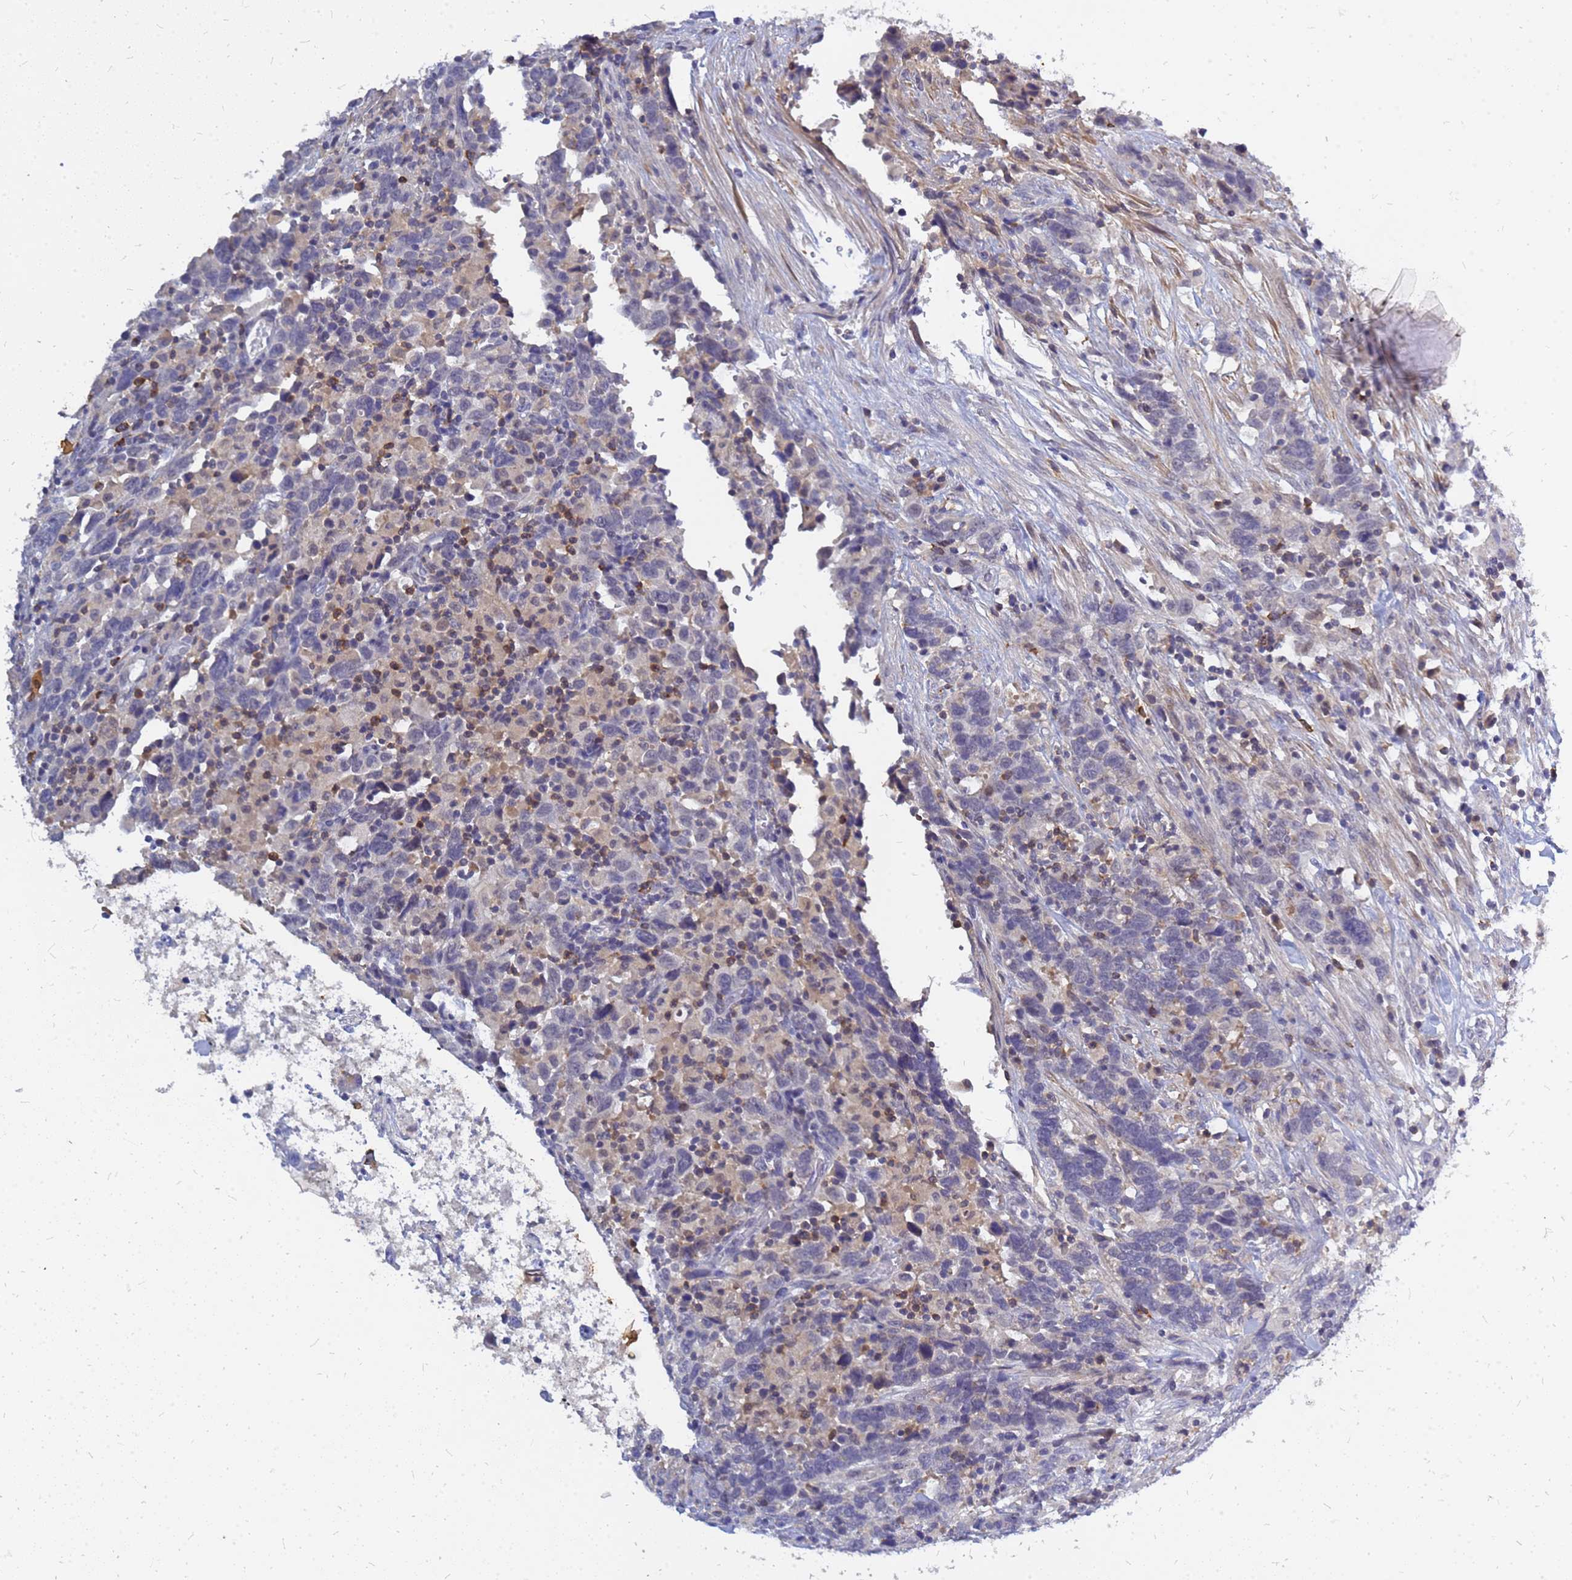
{"staining": {"intensity": "negative", "quantity": "none", "location": "none"}, "tissue": "urothelial cancer", "cell_type": "Tumor cells", "image_type": "cancer", "snomed": [{"axis": "morphology", "description": "Urothelial carcinoma, High grade"}, {"axis": "topography", "description": "Urinary bladder"}], "caption": "DAB (3,3'-diaminobenzidine) immunohistochemical staining of human urothelial cancer demonstrates no significant positivity in tumor cells.", "gene": "SRGAP3", "patient": {"sex": "male", "age": 61}}